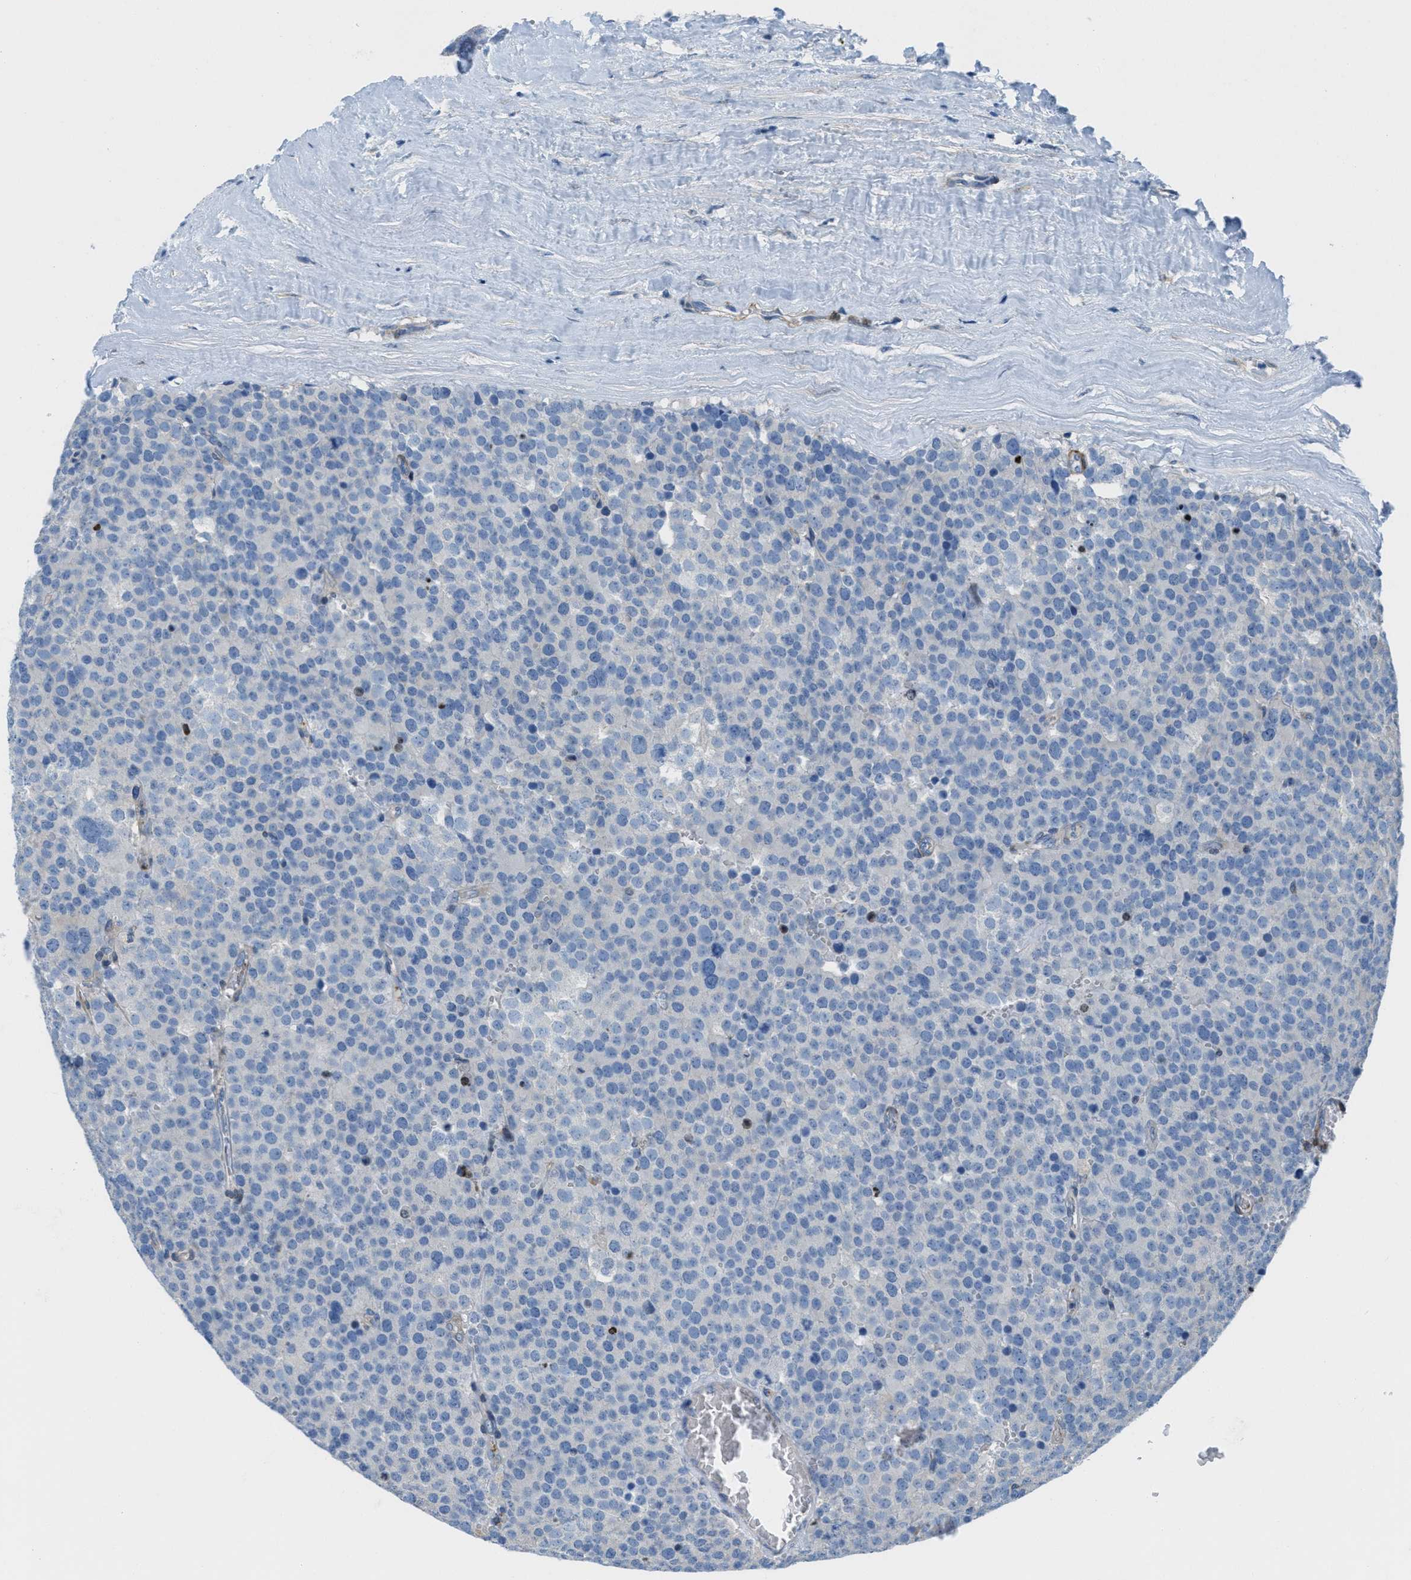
{"staining": {"intensity": "negative", "quantity": "none", "location": "none"}, "tissue": "testis cancer", "cell_type": "Tumor cells", "image_type": "cancer", "snomed": [{"axis": "morphology", "description": "Normal tissue, NOS"}, {"axis": "morphology", "description": "Seminoma, NOS"}, {"axis": "topography", "description": "Testis"}], "caption": "This is an immunohistochemistry micrograph of human testis cancer. There is no staining in tumor cells.", "gene": "MAPRE2", "patient": {"sex": "male", "age": 71}}